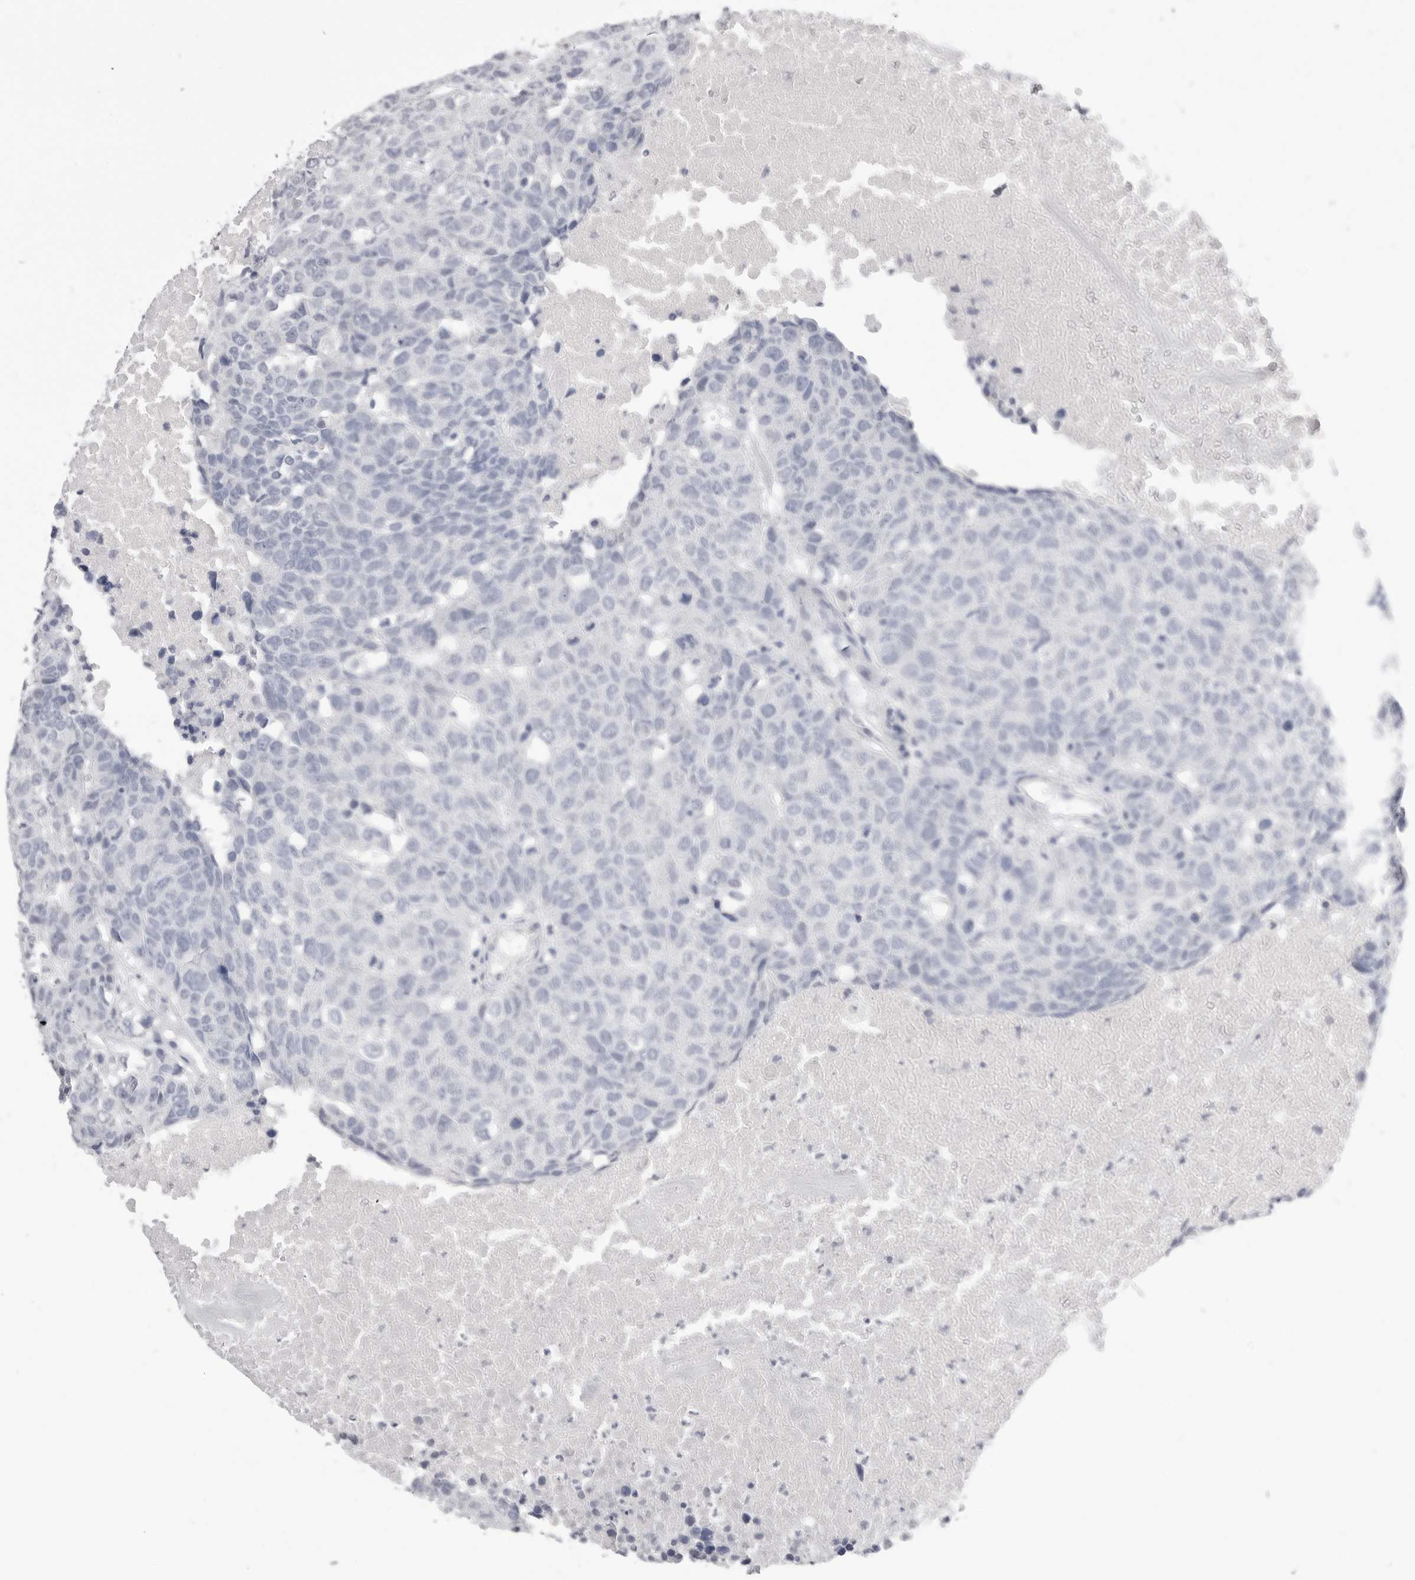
{"staining": {"intensity": "negative", "quantity": "none", "location": "none"}, "tissue": "head and neck cancer", "cell_type": "Tumor cells", "image_type": "cancer", "snomed": [{"axis": "morphology", "description": "Squamous cell carcinoma, NOS"}, {"axis": "topography", "description": "Head-Neck"}], "caption": "A histopathology image of human head and neck cancer (squamous cell carcinoma) is negative for staining in tumor cells. (DAB (3,3'-diaminobenzidine) immunohistochemistry visualized using brightfield microscopy, high magnification).", "gene": "CPB1", "patient": {"sex": "male", "age": 66}}